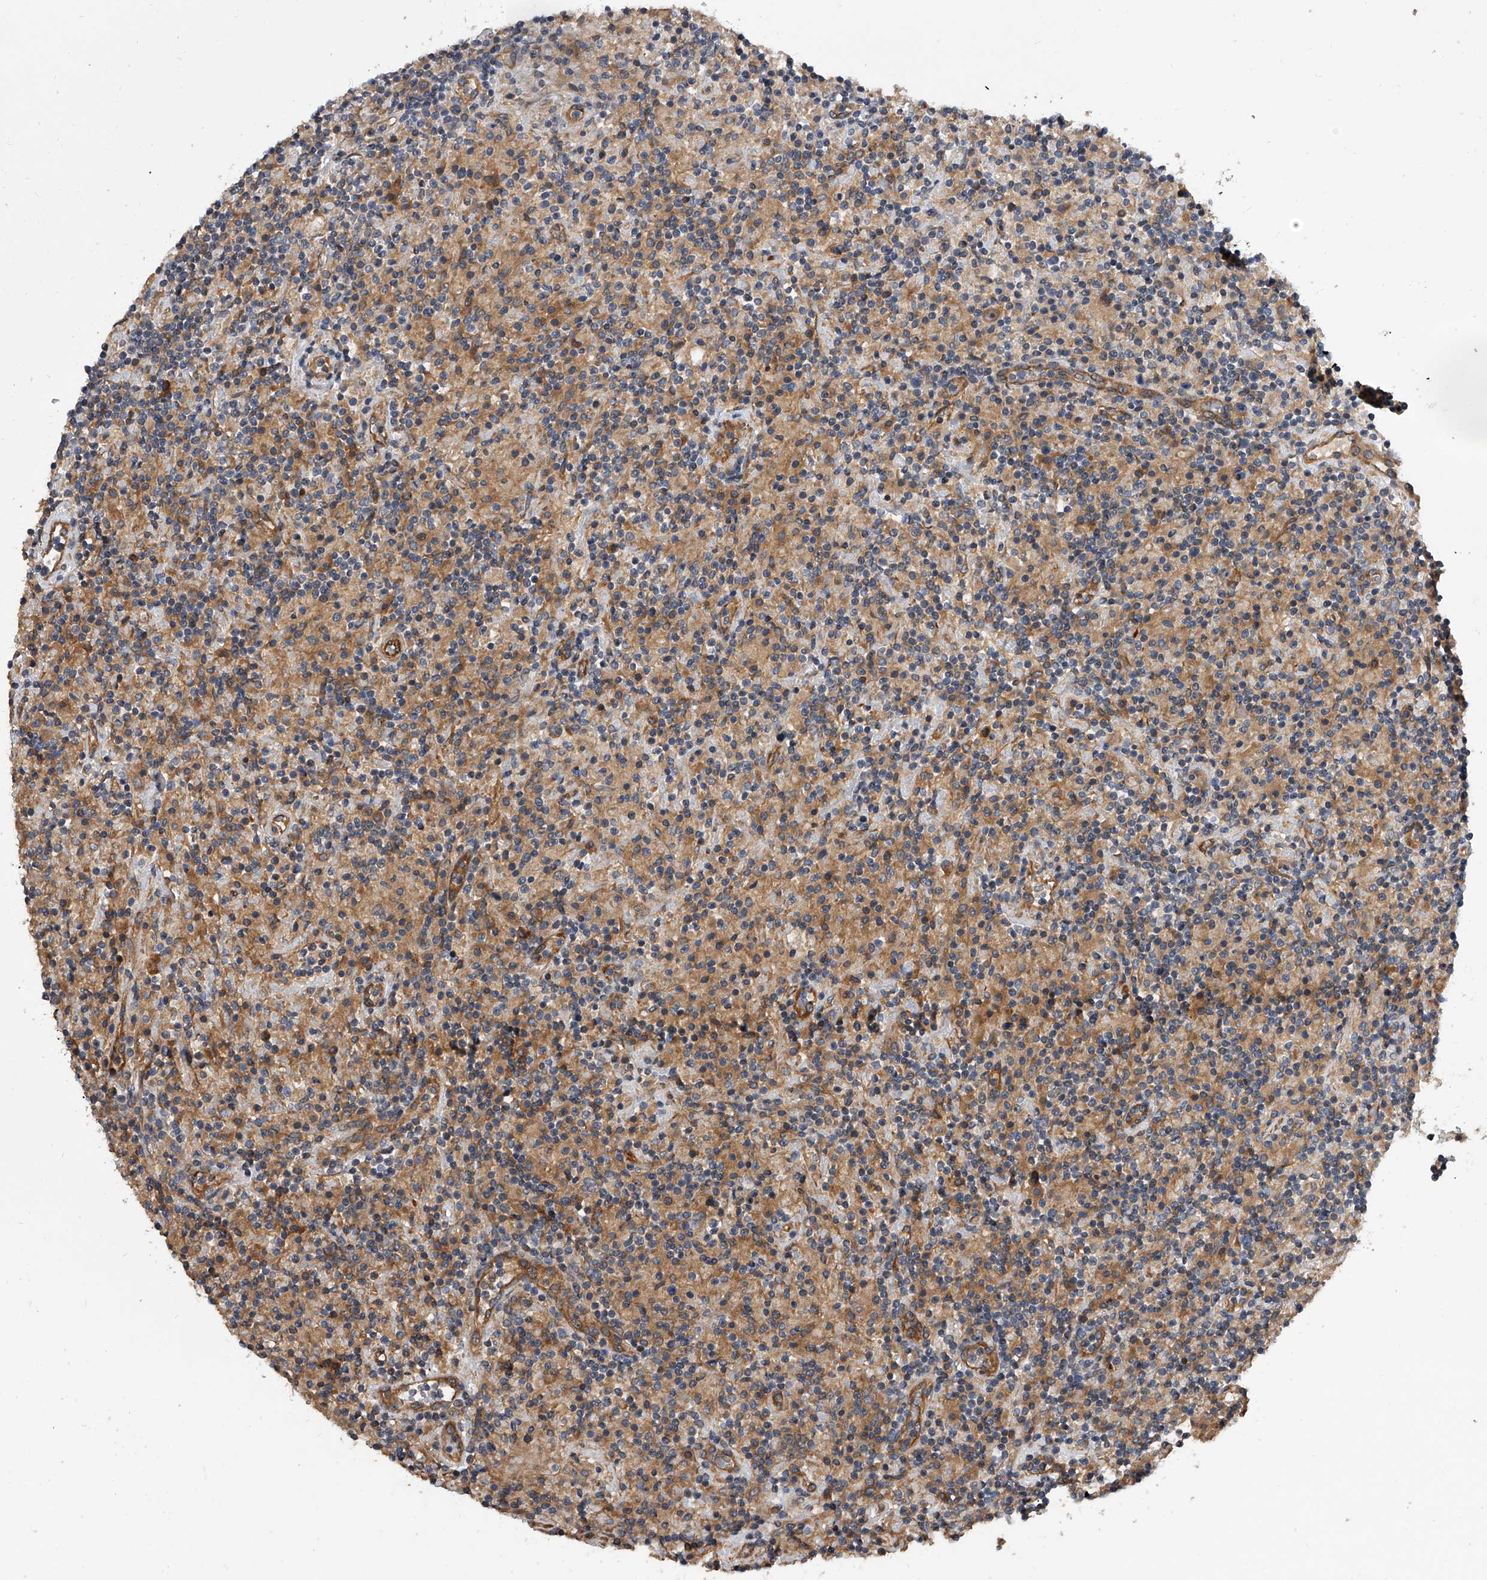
{"staining": {"intensity": "negative", "quantity": "none", "location": "none"}, "tissue": "lymphoma", "cell_type": "Tumor cells", "image_type": "cancer", "snomed": [{"axis": "morphology", "description": "Hodgkin's disease, NOS"}, {"axis": "topography", "description": "Lymph node"}], "caption": "Immunohistochemical staining of human lymphoma displays no significant staining in tumor cells. The staining is performed using DAB (3,3'-diaminobenzidine) brown chromogen with nuclei counter-stained in using hematoxylin.", "gene": "EXOC4", "patient": {"sex": "male", "age": 70}}